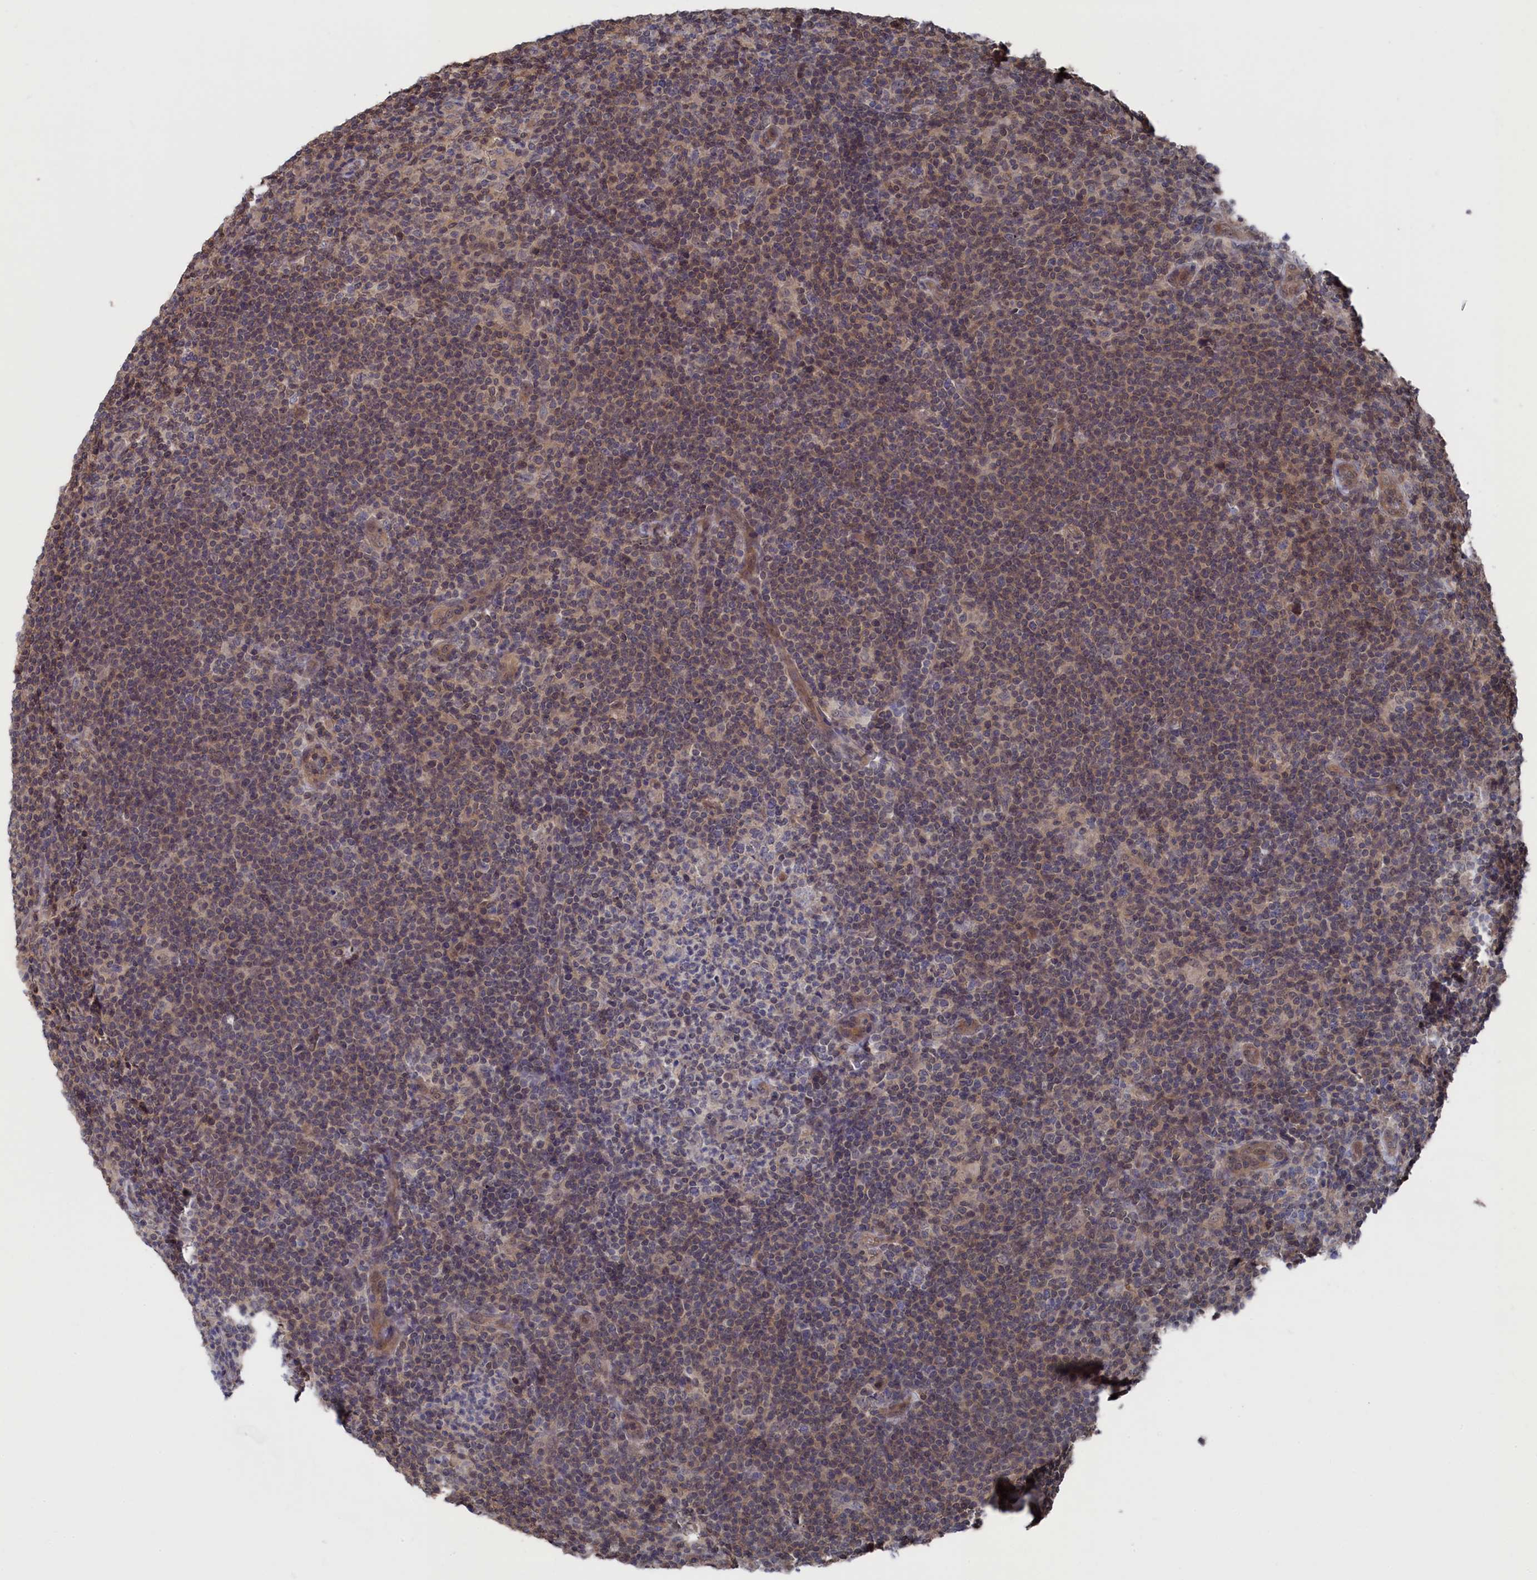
{"staining": {"intensity": "weak", "quantity": "<25%", "location": "nuclear"}, "tissue": "lymphoma", "cell_type": "Tumor cells", "image_type": "cancer", "snomed": [{"axis": "morphology", "description": "Hodgkin's disease, NOS"}, {"axis": "topography", "description": "Lymph node"}], "caption": "DAB (3,3'-diaminobenzidine) immunohistochemical staining of human lymphoma shows no significant expression in tumor cells. (Immunohistochemistry, brightfield microscopy, high magnification).", "gene": "NUTF2", "patient": {"sex": "female", "age": 57}}